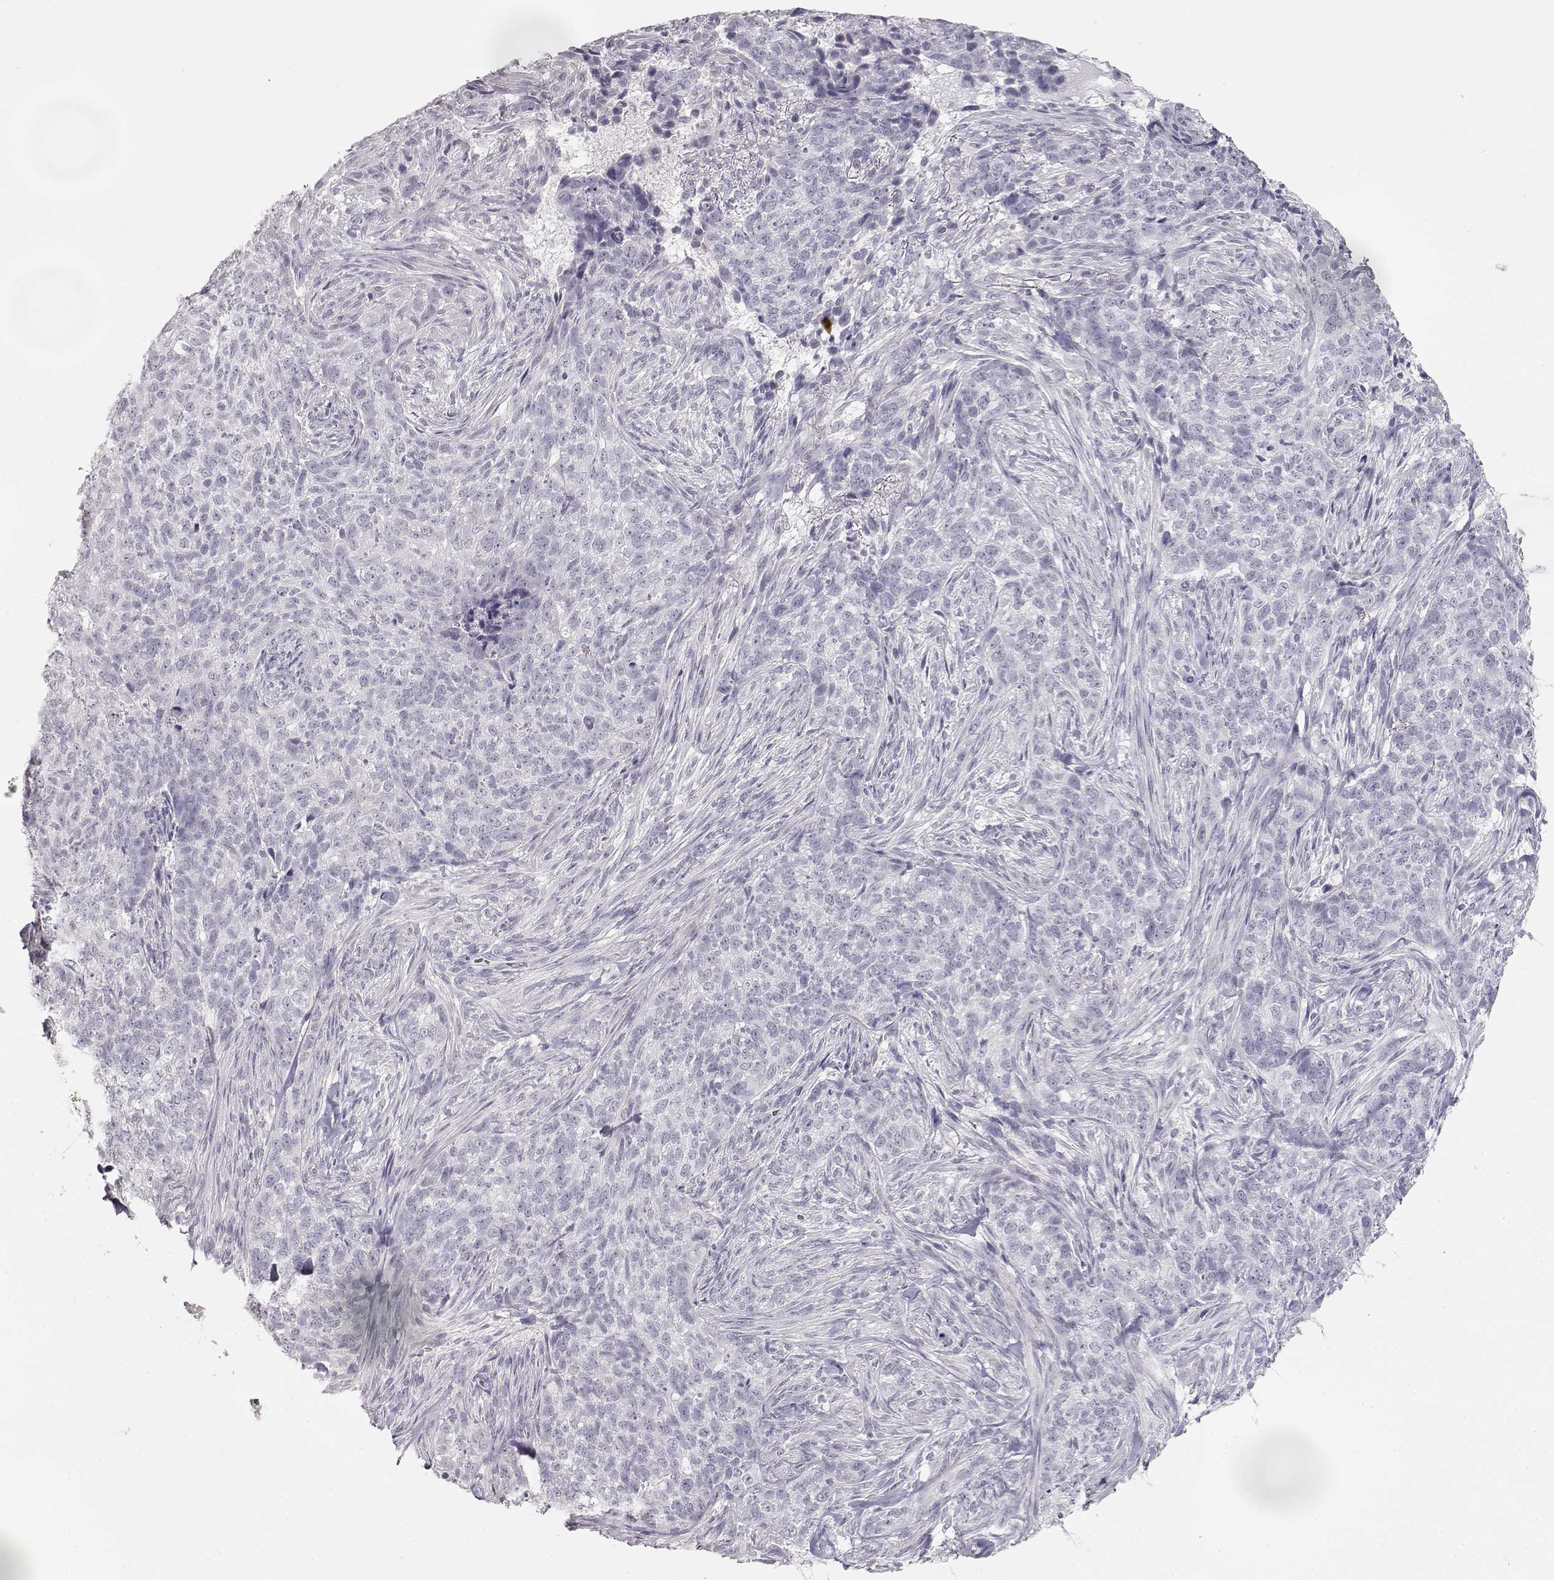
{"staining": {"intensity": "negative", "quantity": "none", "location": "none"}, "tissue": "skin cancer", "cell_type": "Tumor cells", "image_type": "cancer", "snomed": [{"axis": "morphology", "description": "Basal cell carcinoma"}, {"axis": "topography", "description": "Skin"}], "caption": "The micrograph demonstrates no staining of tumor cells in skin basal cell carcinoma.", "gene": "TKTL1", "patient": {"sex": "female", "age": 69}}